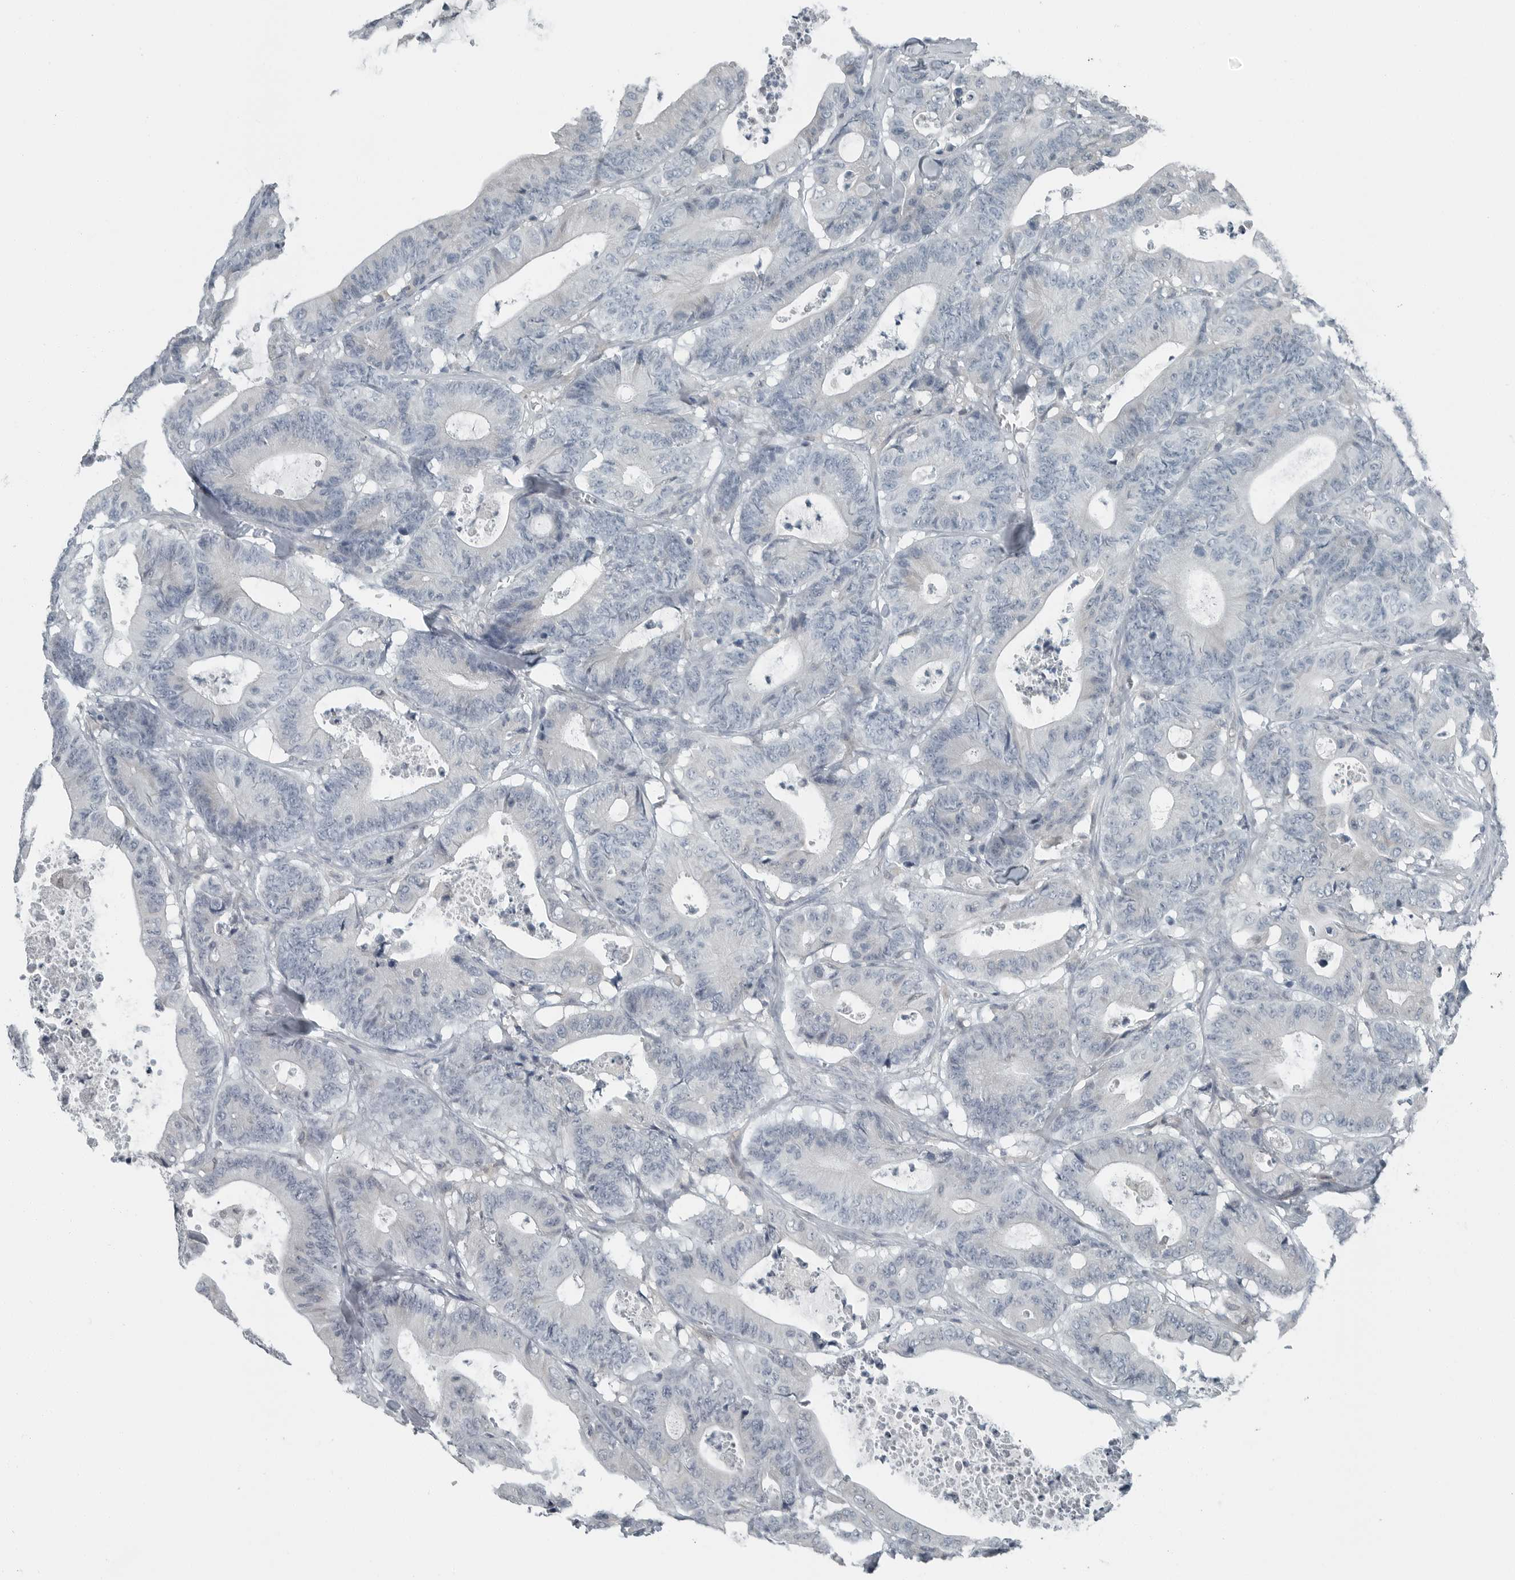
{"staining": {"intensity": "negative", "quantity": "none", "location": "none"}, "tissue": "colorectal cancer", "cell_type": "Tumor cells", "image_type": "cancer", "snomed": [{"axis": "morphology", "description": "Adenocarcinoma, NOS"}, {"axis": "topography", "description": "Colon"}], "caption": "IHC photomicrograph of human adenocarcinoma (colorectal) stained for a protein (brown), which reveals no staining in tumor cells.", "gene": "KYAT1", "patient": {"sex": "female", "age": 84}}